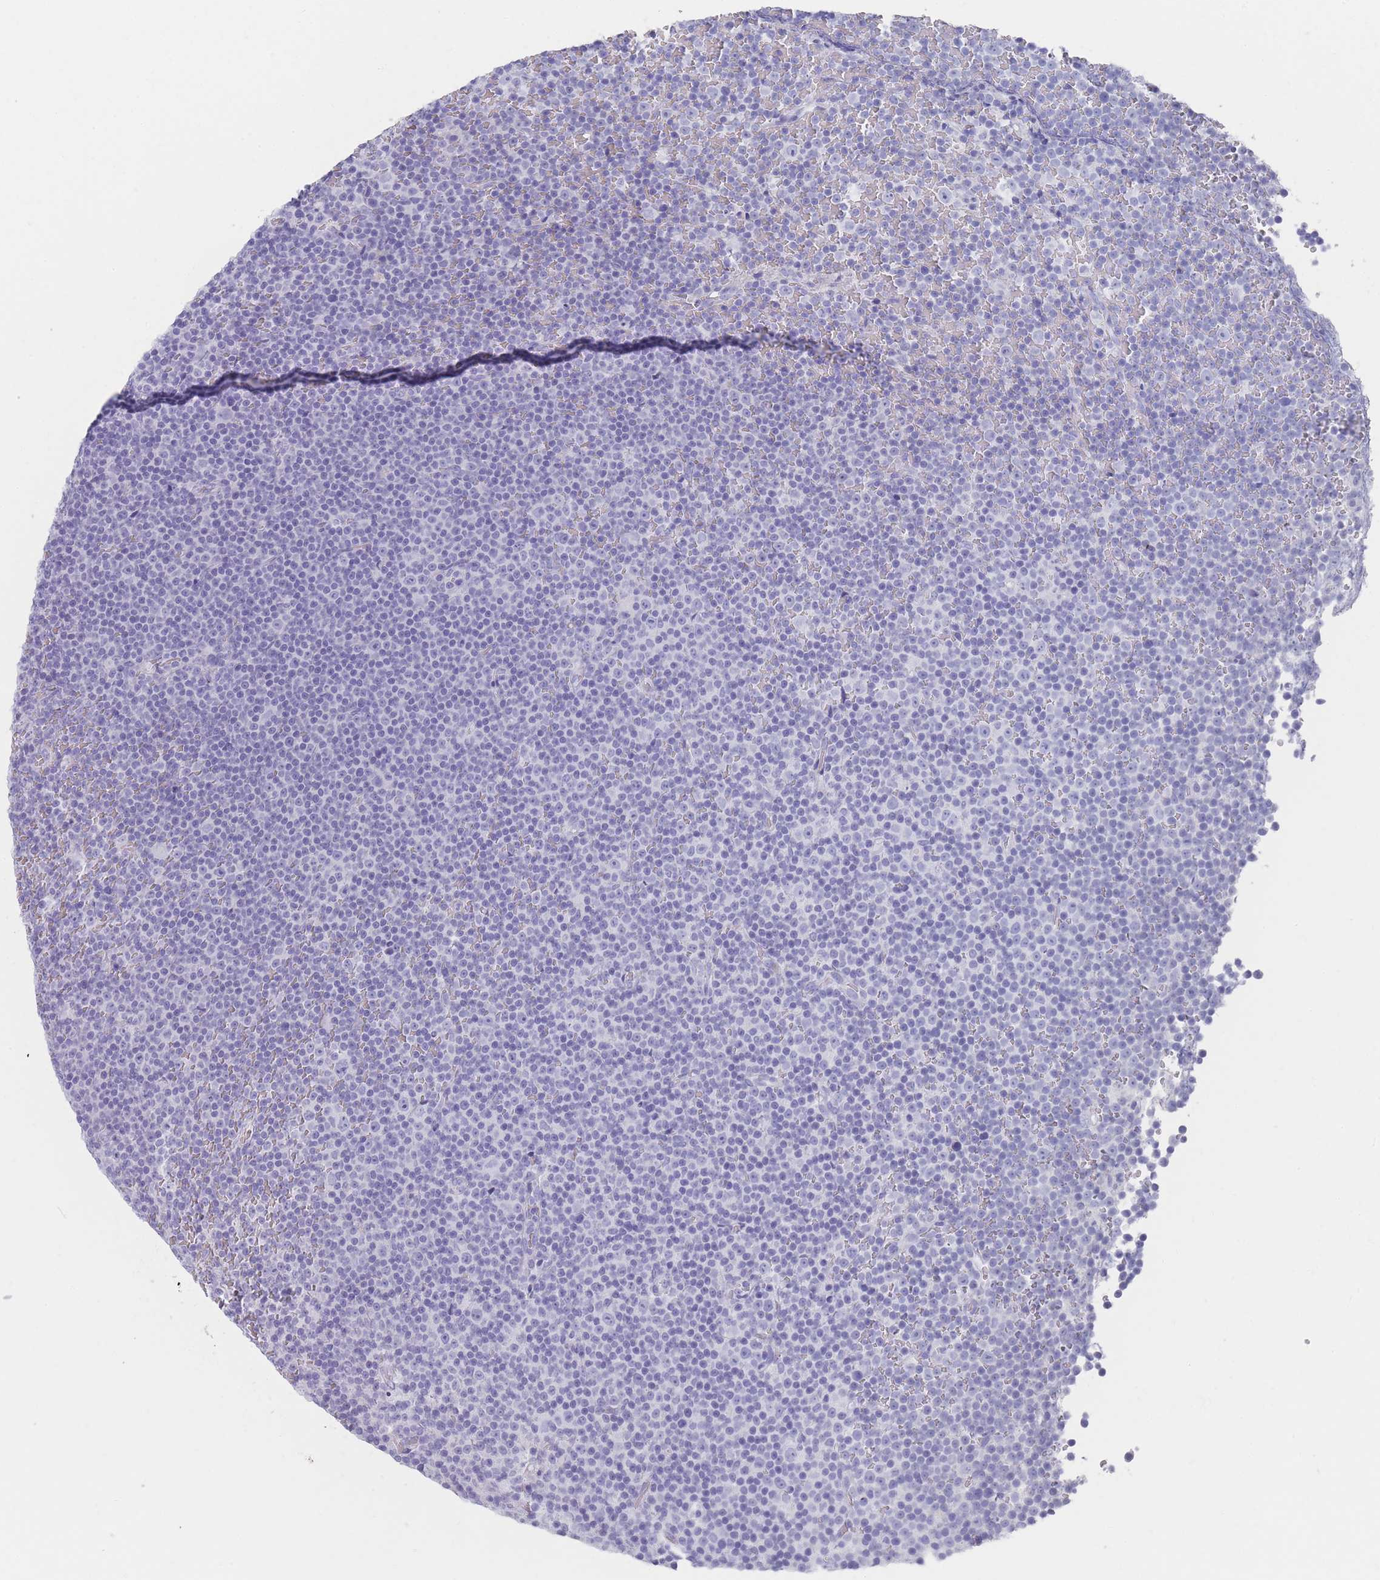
{"staining": {"intensity": "negative", "quantity": "none", "location": "none"}, "tissue": "lymphoma", "cell_type": "Tumor cells", "image_type": "cancer", "snomed": [{"axis": "morphology", "description": "Malignant lymphoma, non-Hodgkin's type, Low grade"}, {"axis": "topography", "description": "Lymph node"}], "caption": "The histopathology image displays no staining of tumor cells in low-grade malignant lymphoma, non-Hodgkin's type. Nuclei are stained in blue.", "gene": "RAB2B", "patient": {"sex": "female", "age": 67}}